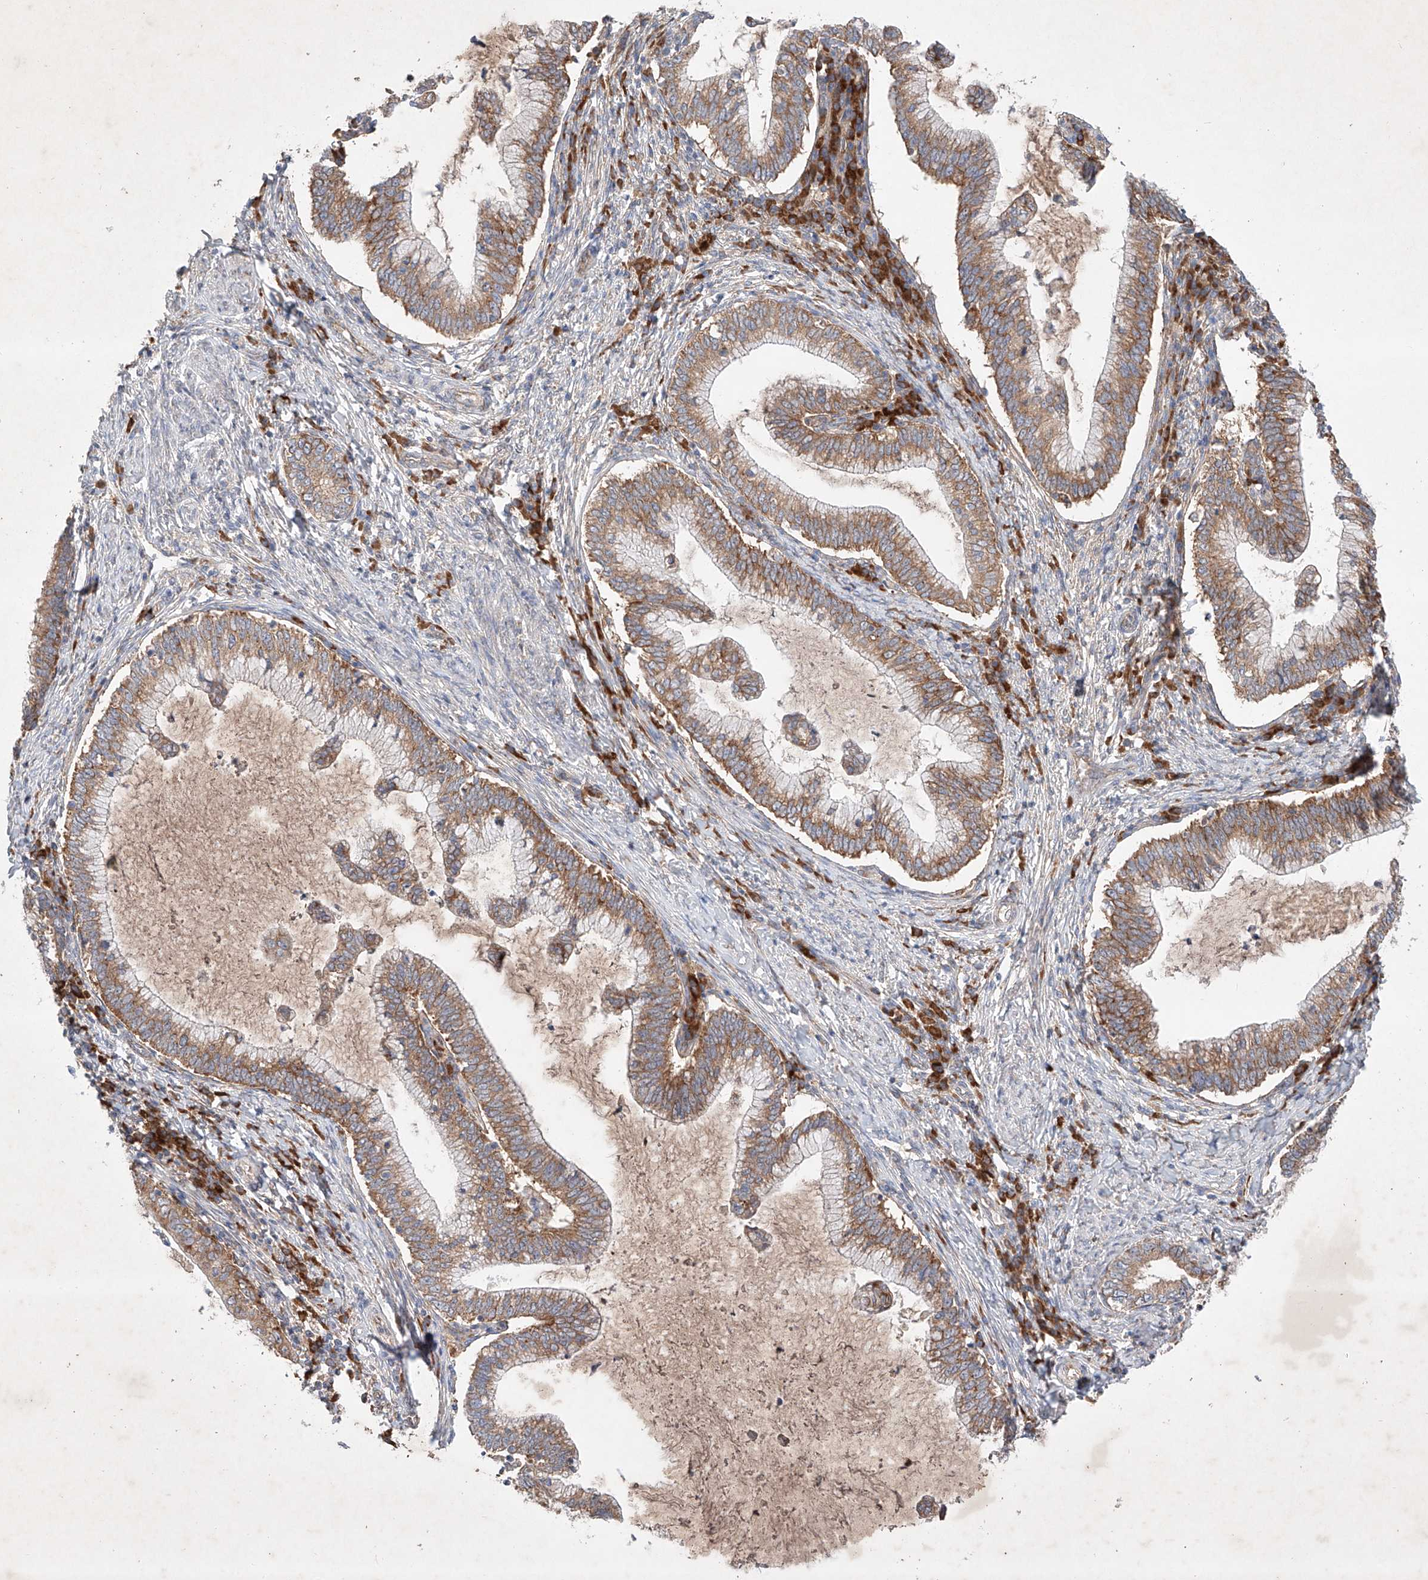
{"staining": {"intensity": "moderate", "quantity": ">75%", "location": "cytoplasmic/membranous"}, "tissue": "cervical cancer", "cell_type": "Tumor cells", "image_type": "cancer", "snomed": [{"axis": "morphology", "description": "Adenocarcinoma, NOS"}, {"axis": "topography", "description": "Cervix"}], "caption": "An image of cervical cancer (adenocarcinoma) stained for a protein shows moderate cytoplasmic/membranous brown staining in tumor cells.", "gene": "FASTK", "patient": {"sex": "female", "age": 36}}